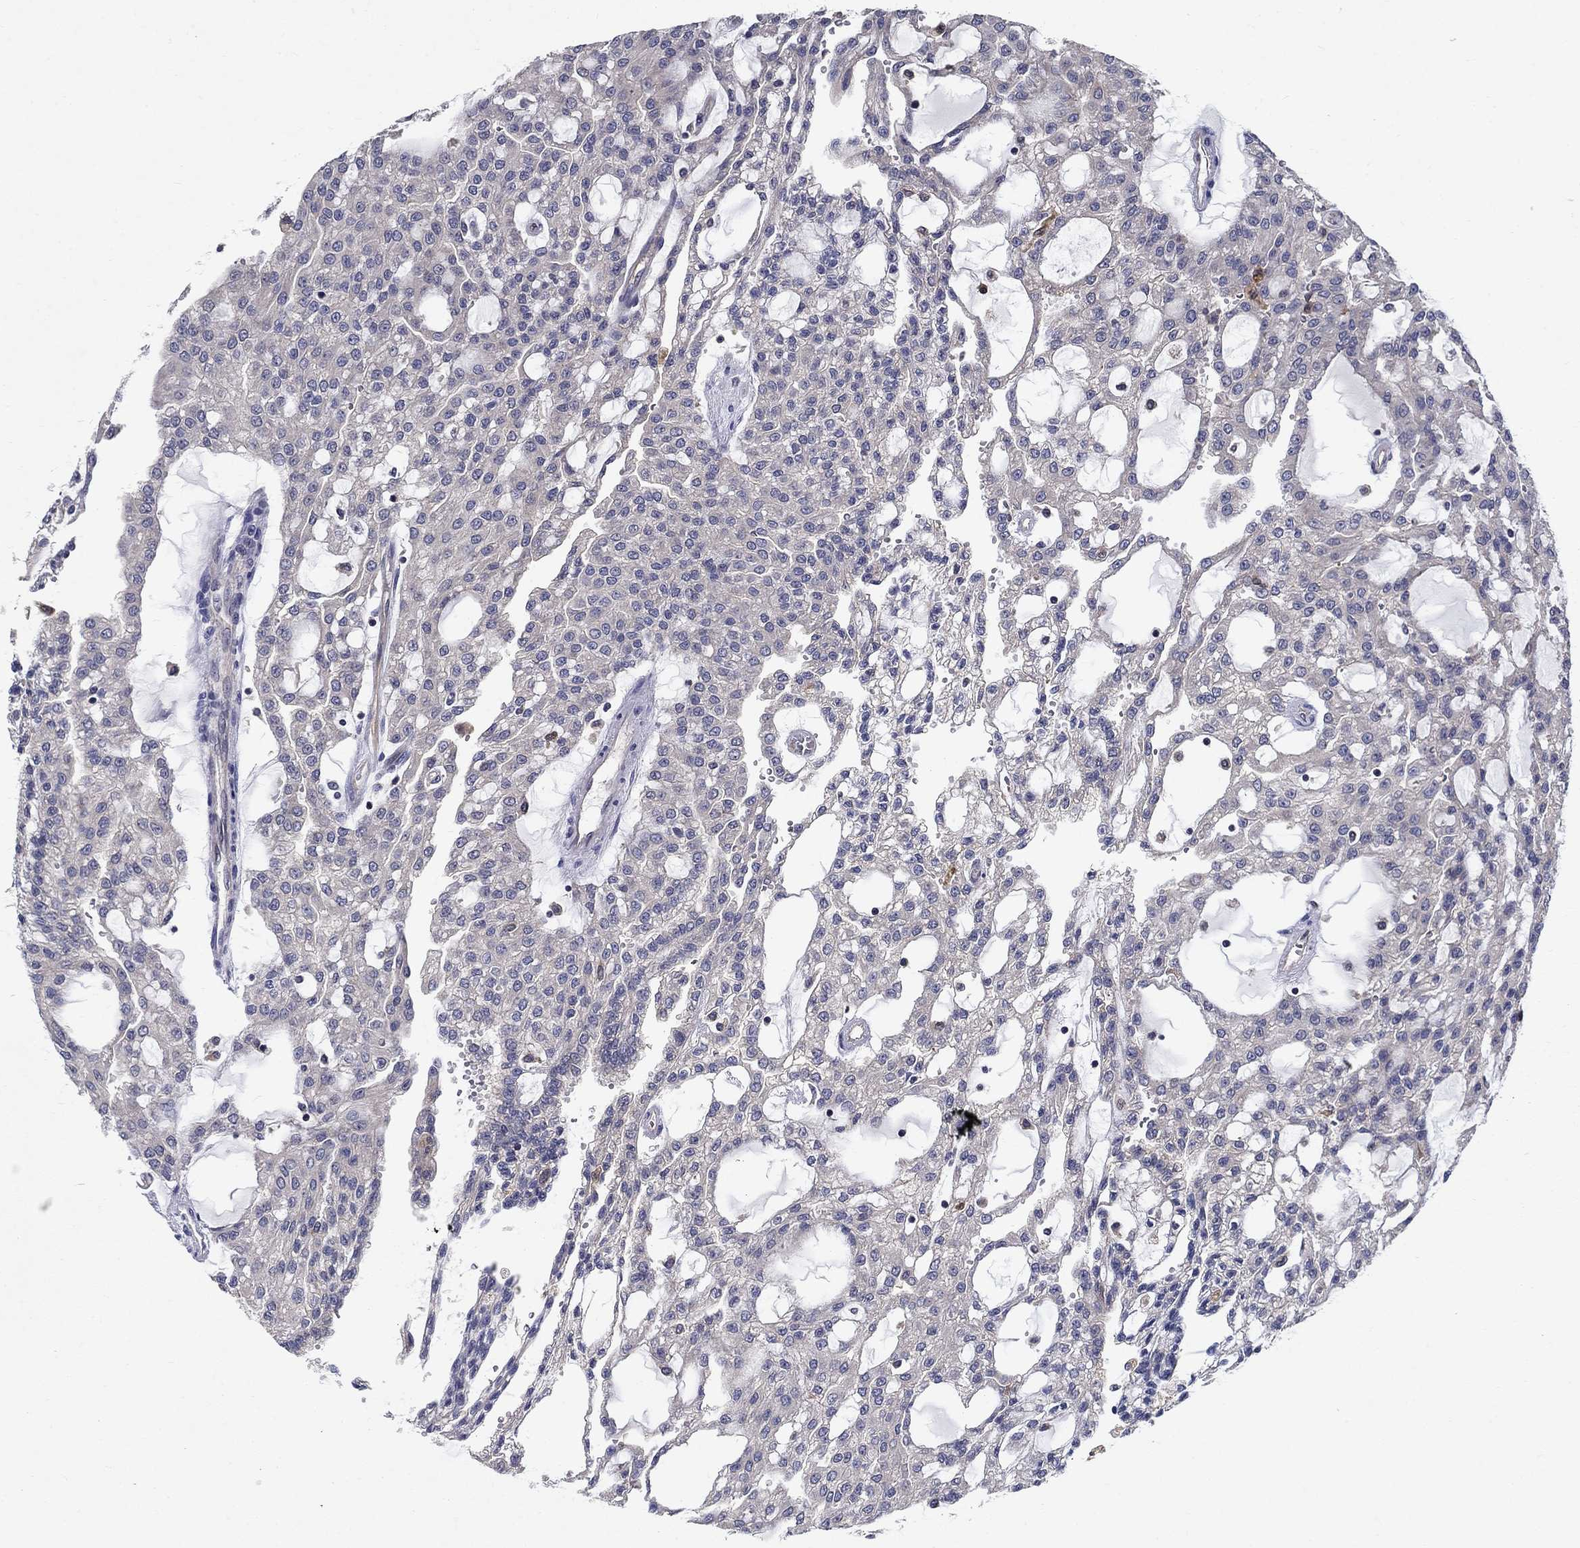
{"staining": {"intensity": "negative", "quantity": "none", "location": "none"}, "tissue": "renal cancer", "cell_type": "Tumor cells", "image_type": "cancer", "snomed": [{"axis": "morphology", "description": "Adenocarcinoma, NOS"}, {"axis": "topography", "description": "Kidney"}], "caption": "This photomicrograph is of renal cancer stained with immunohistochemistry to label a protein in brown with the nuclei are counter-stained blue. There is no positivity in tumor cells. (Brightfield microscopy of DAB (3,3'-diaminobenzidine) immunohistochemistry at high magnification).", "gene": "GLTP", "patient": {"sex": "male", "age": 63}}